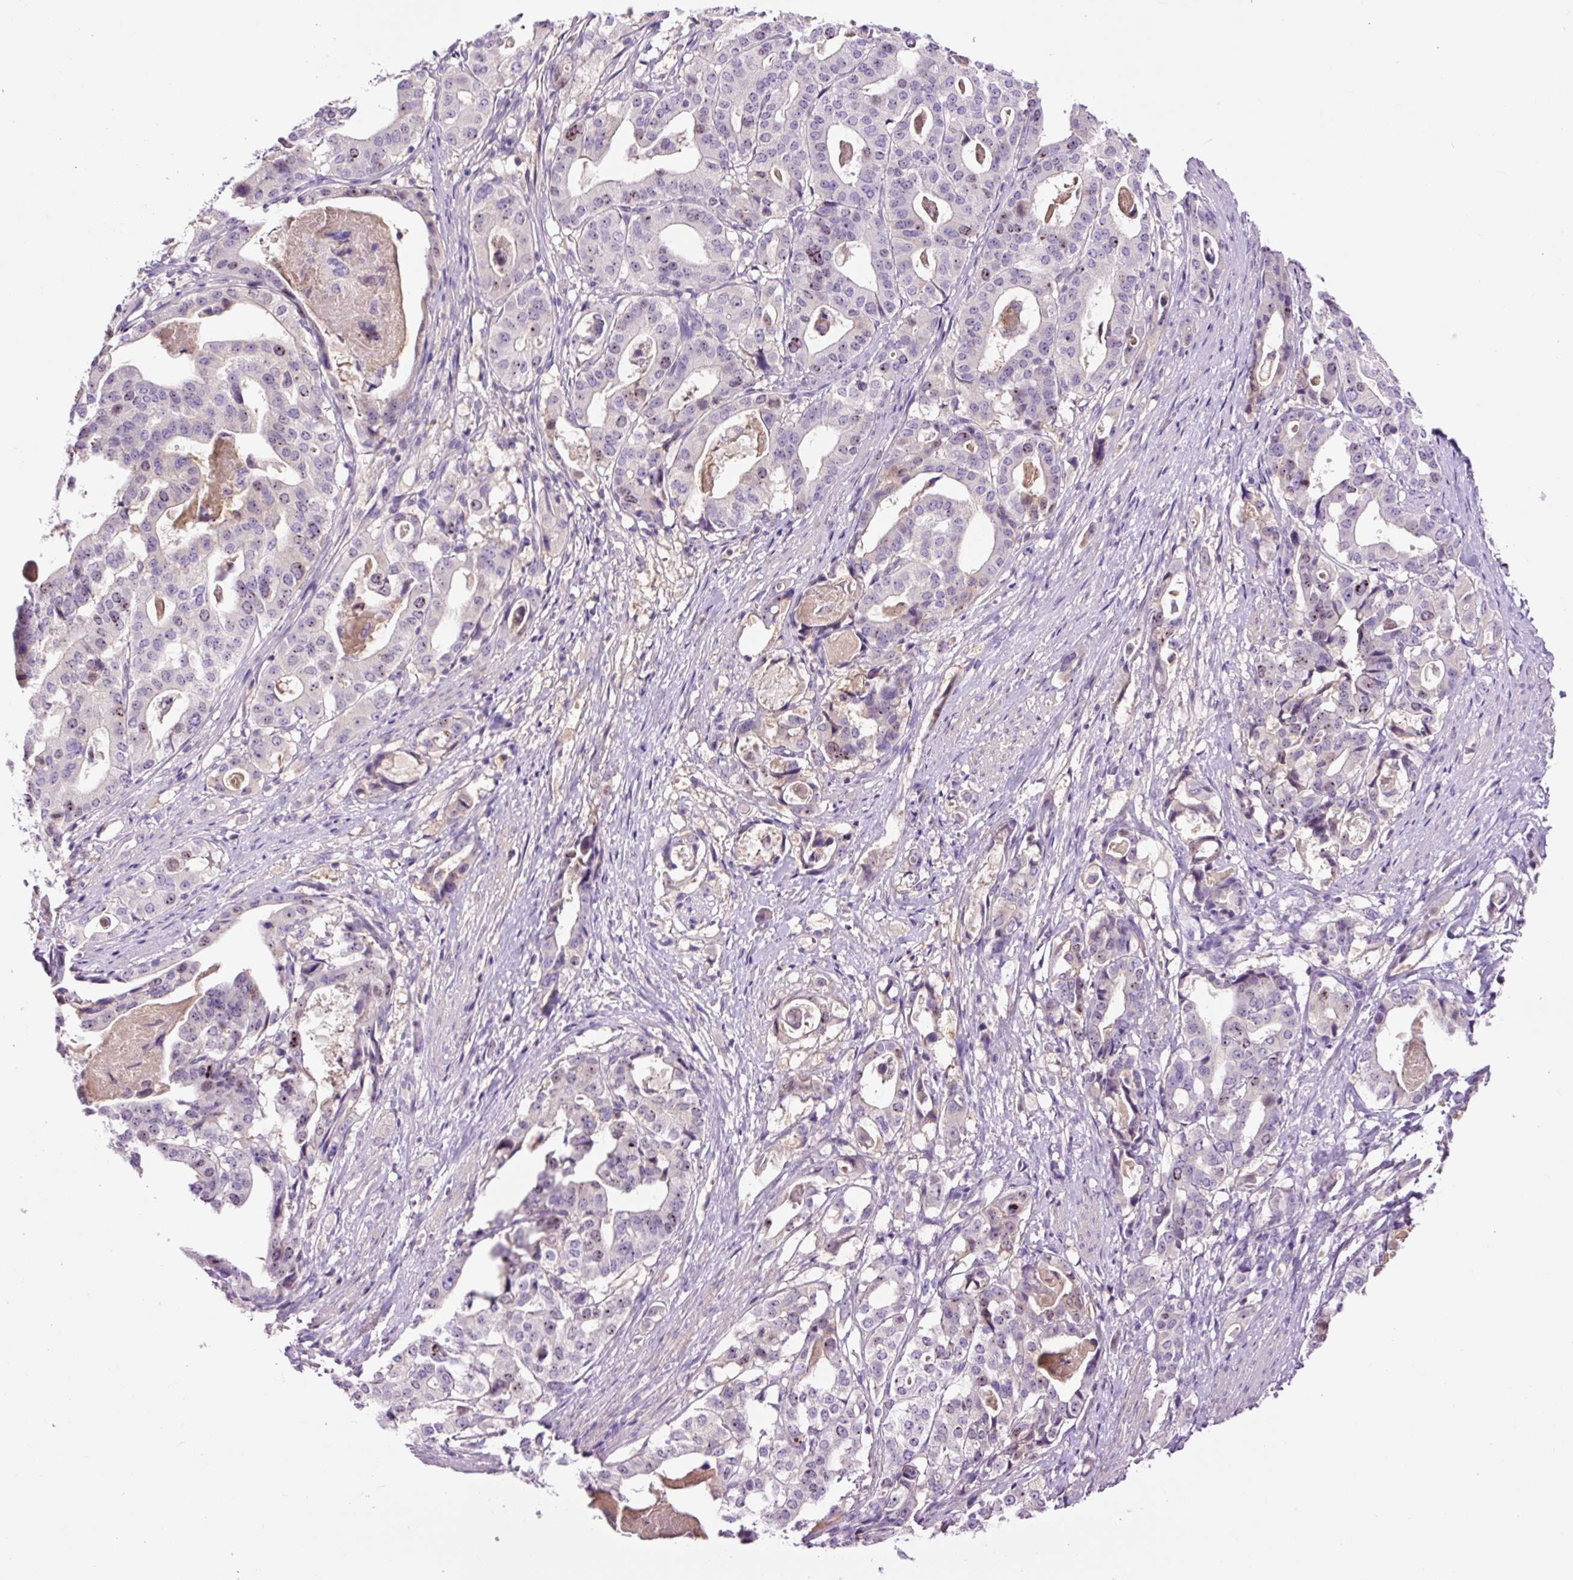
{"staining": {"intensity": "weak", "quantity": "<25%", "location": "nuclear"}, "tissue": "stomach cancer", "cell_type": "Tumor cells", "image_type": "cancer", "snomed": [{"axis": "morphology", "description": "Adenocarcinoma, NOS"}, {"axis": "topography", "description": "Stomach"}], "caption": "Tumor cells are negative for brown protein staining in stomach cancer. (DAB immunohistochemistry (IHC) visualized using brightfield microscopy, high magnification).", "gene": "DPPA4", "patient": {"sex": "male", "age": 48}}